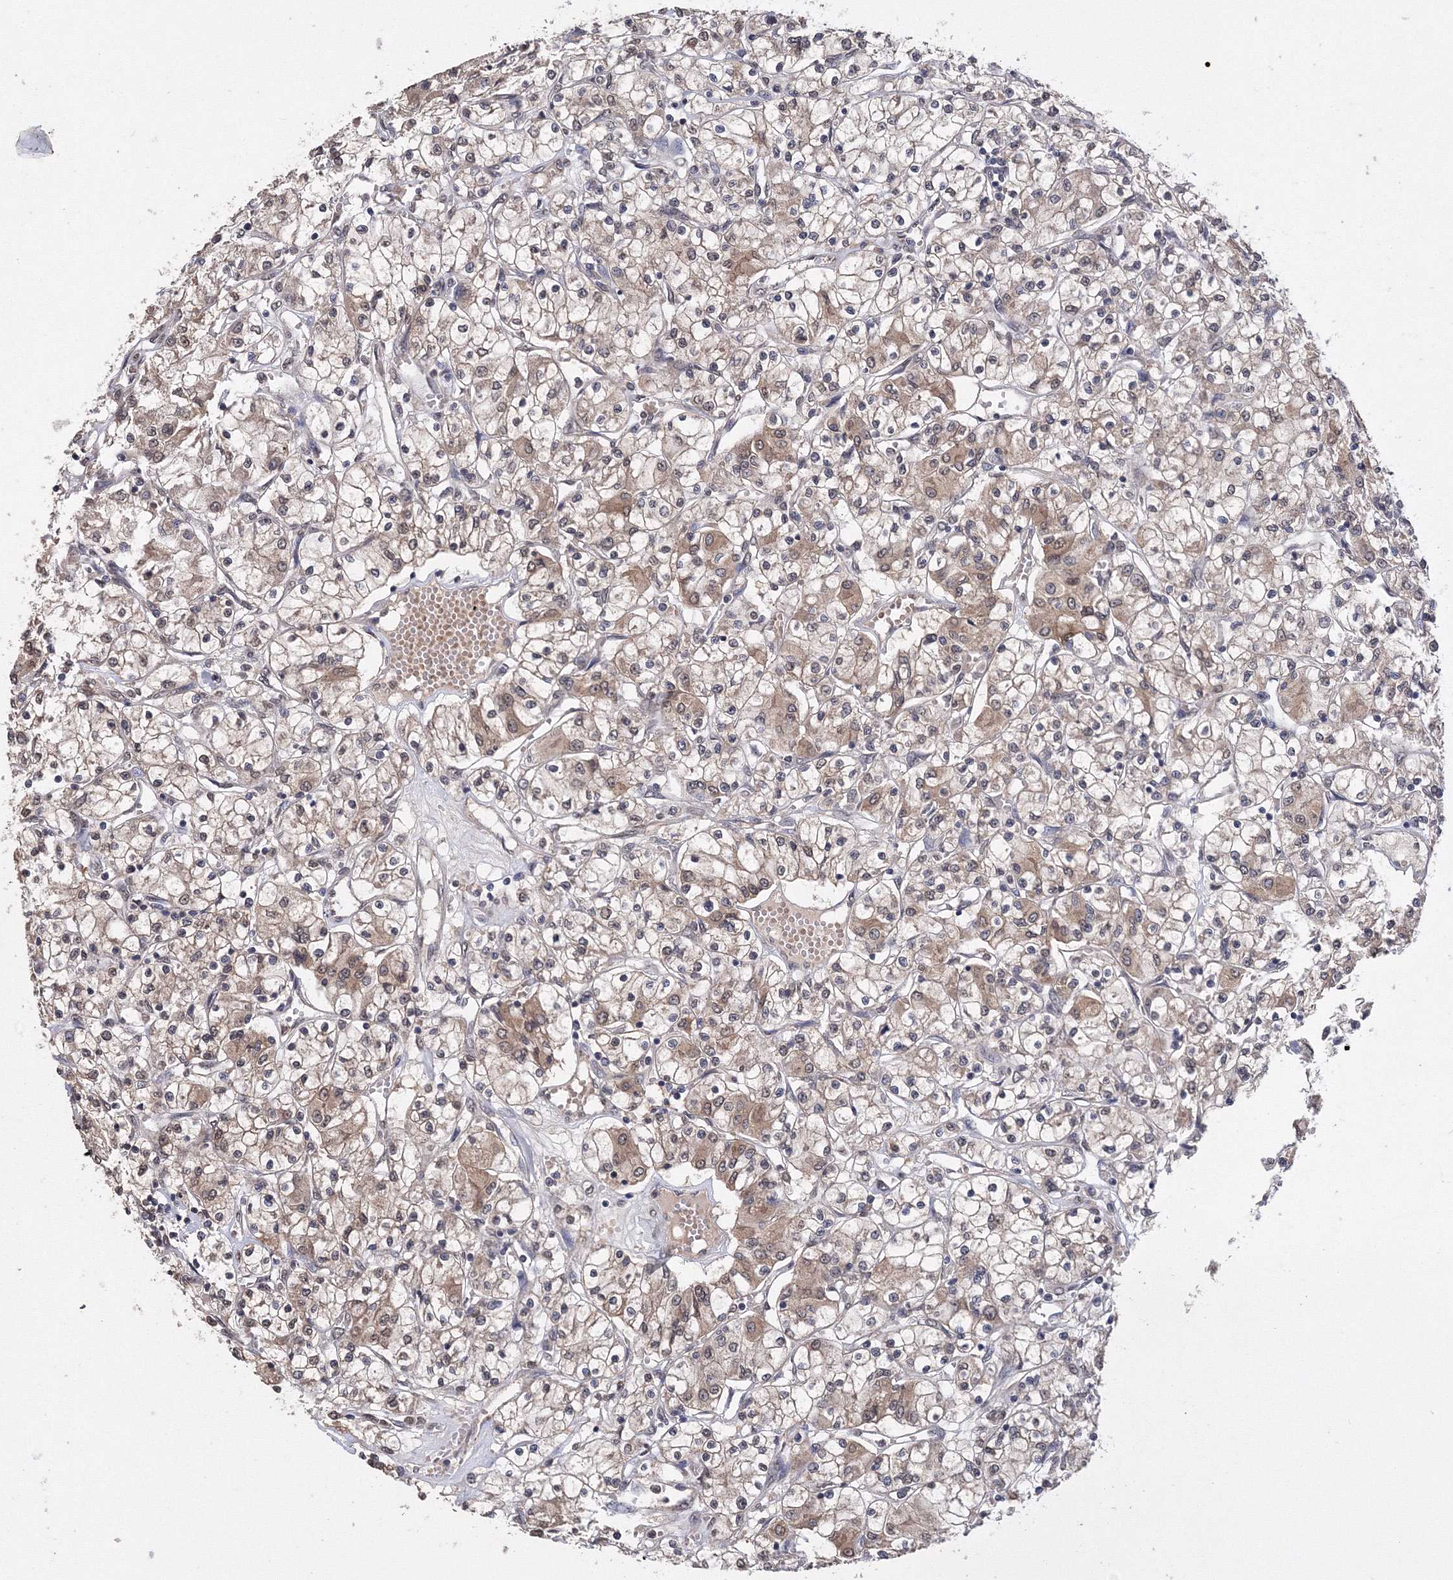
{"staining": {"intensity": "moderate", "quantity": ">75%", "location": "cytoplasmic/membranous,nuclear"}, "tissue": "renal cancer", "cell_type": "Tumor cells", "image_type": "cancer", "snomed": [{"axis": "morphology", "description": "Adenocarcinoma, NOS"}, {"axis": "topography", "description": "Kidney"}], "caption": "Approximately >75% of tumor cells in human renal adenocarcinoma exhibit moderate cytoplasmic/membranous and nuclear protein positivity as visualized by brown immunohistochemical staining.", "gene": "GPN1", "patient": {"sex": "female", "age": 59}}